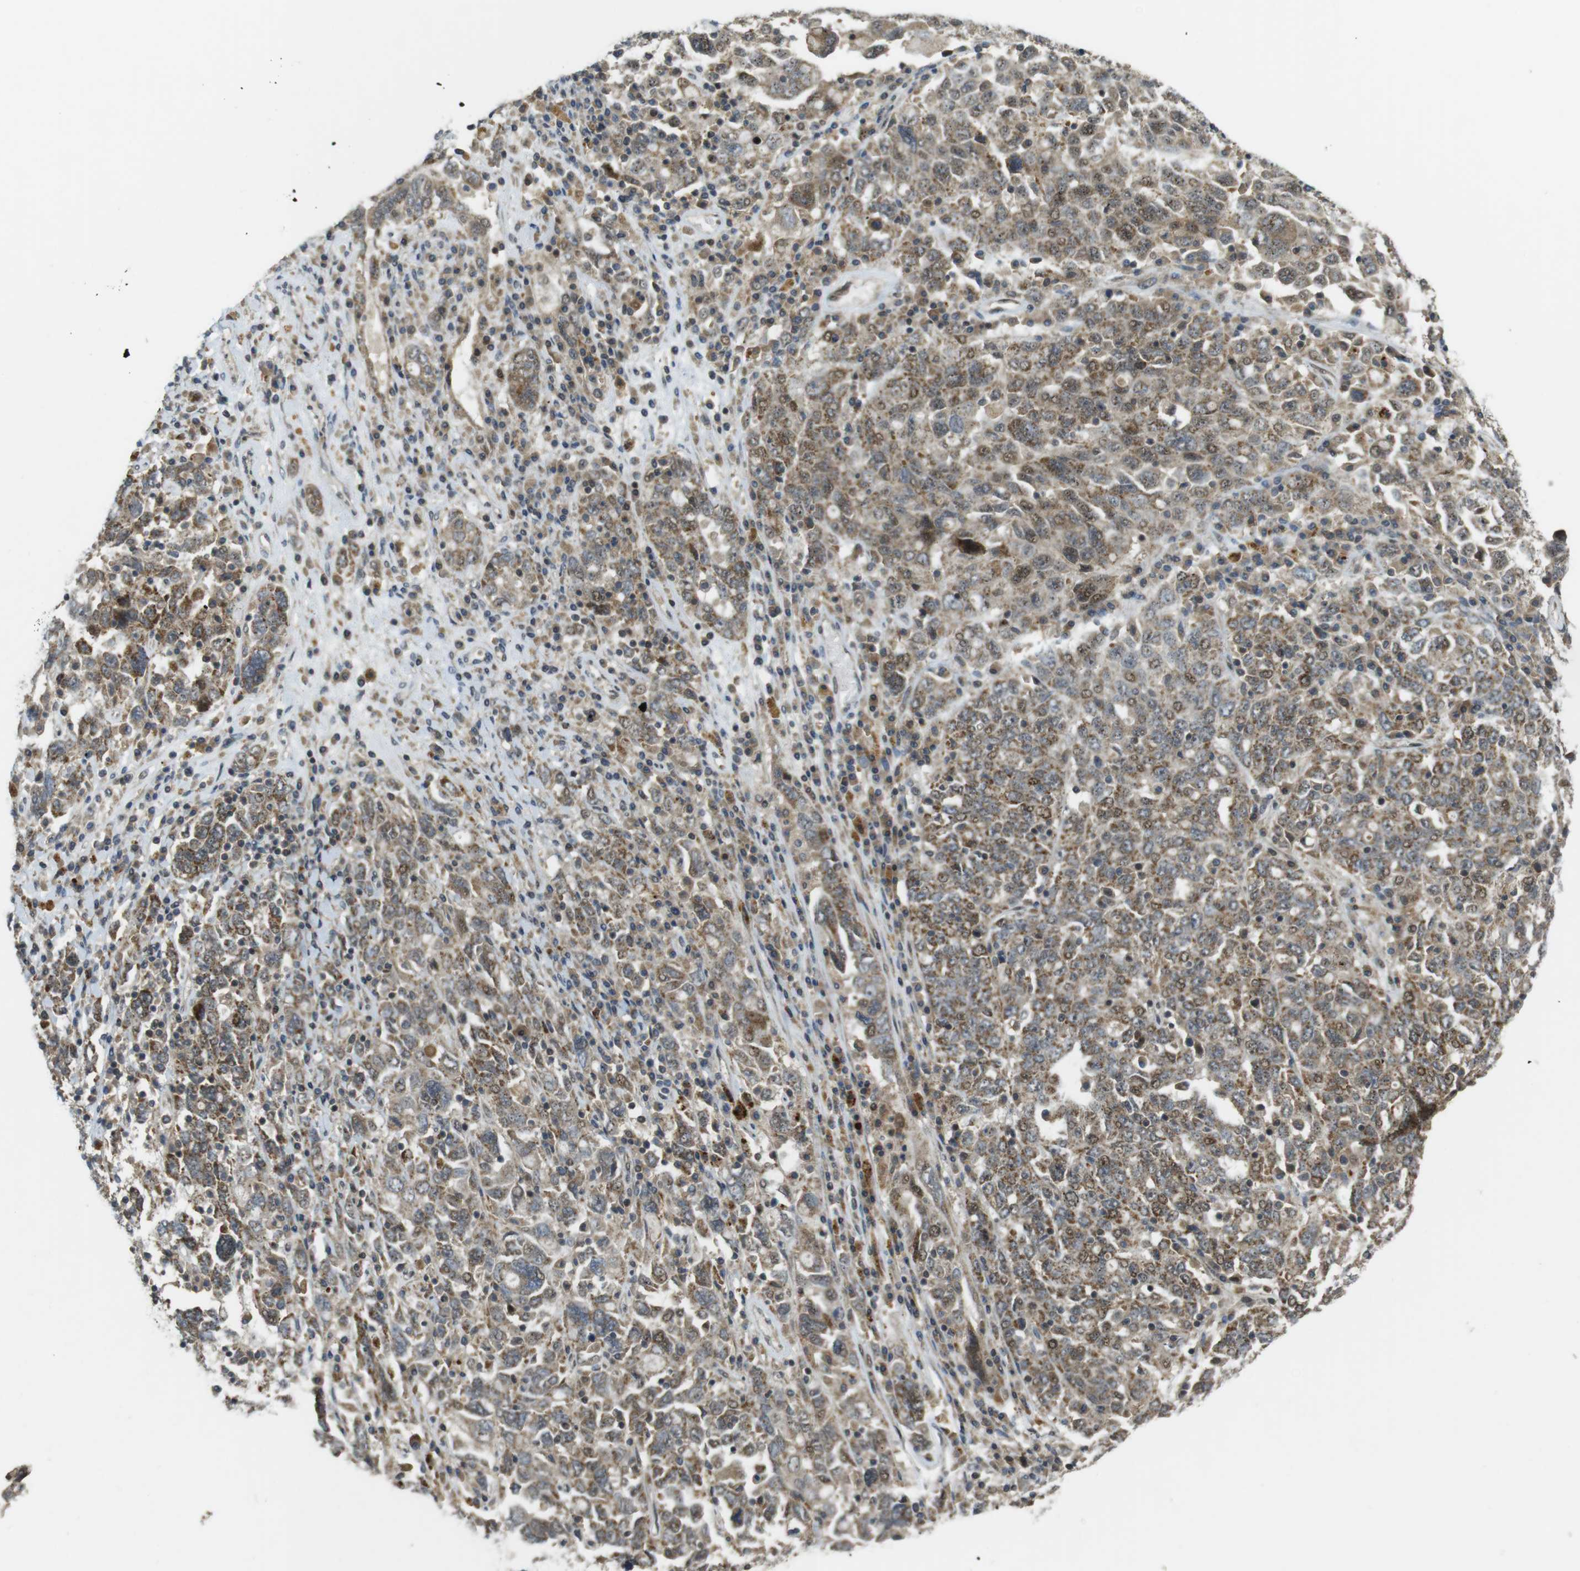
{"staining": {"intensity": "weak", "quantity": ">75%", "location": "cytoplasmic/membranous,nuclear"}, "tissue": "ovarian cancer", "cell_type": "Tumor cells", "image_type": "cancer", "snomed": [{"axis": "morphology", "description": "Carcinoma, endometroid"}, {"axis": "topography", "description": "Ovary"}], "caption": "Immunohistochemical staining of ovarian endometroid carcinoma shows low levels of weak cytoplasmic/membranous and nuclear protein positivity in about >75% of tumor cells.", "gene": "TMX3", "patient": {"sex": "female", "age": 62}}